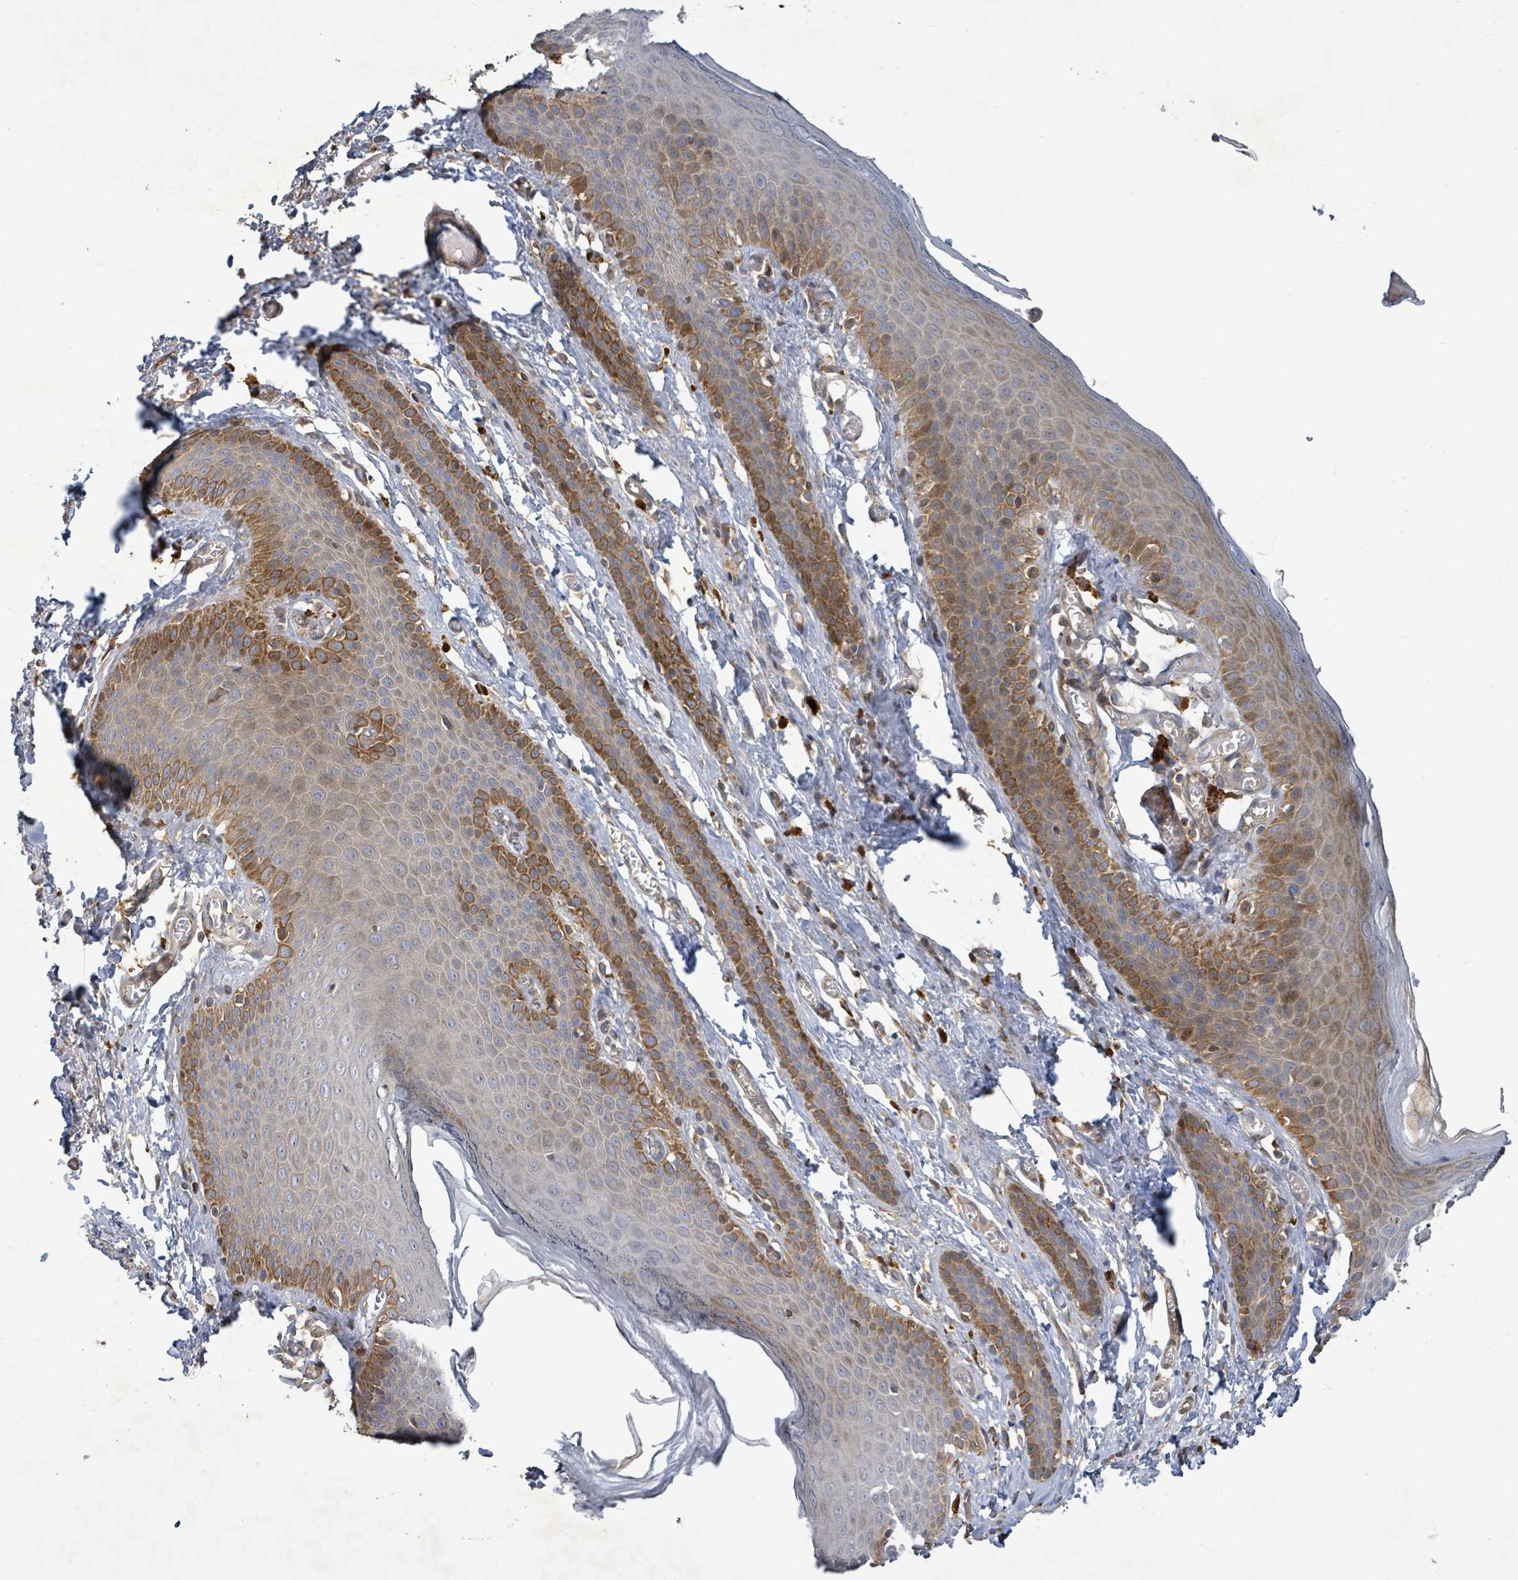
{"staining": {"intensity": "moderate", "quantity": "<25%", "location": "cytoplasmic/membranous"}, "tissue": "skin", "cell_type": "Epidermal cells", "image_type": "normal", "snomed": [{"axis": "morphology", "description": "Normal tissue, NOS"}, {"axis": "topography", "description": "Anal"}], "caption": "DAB immunohistochemical staining of normal human skin displays moderate cytoplasmic/membranous protein expression in about <25% of epidermal cells. (IHC, brightfield microscopy, high magnification).", "gene": "STARD4", "patient": {"sex": "female", "age": 40}}